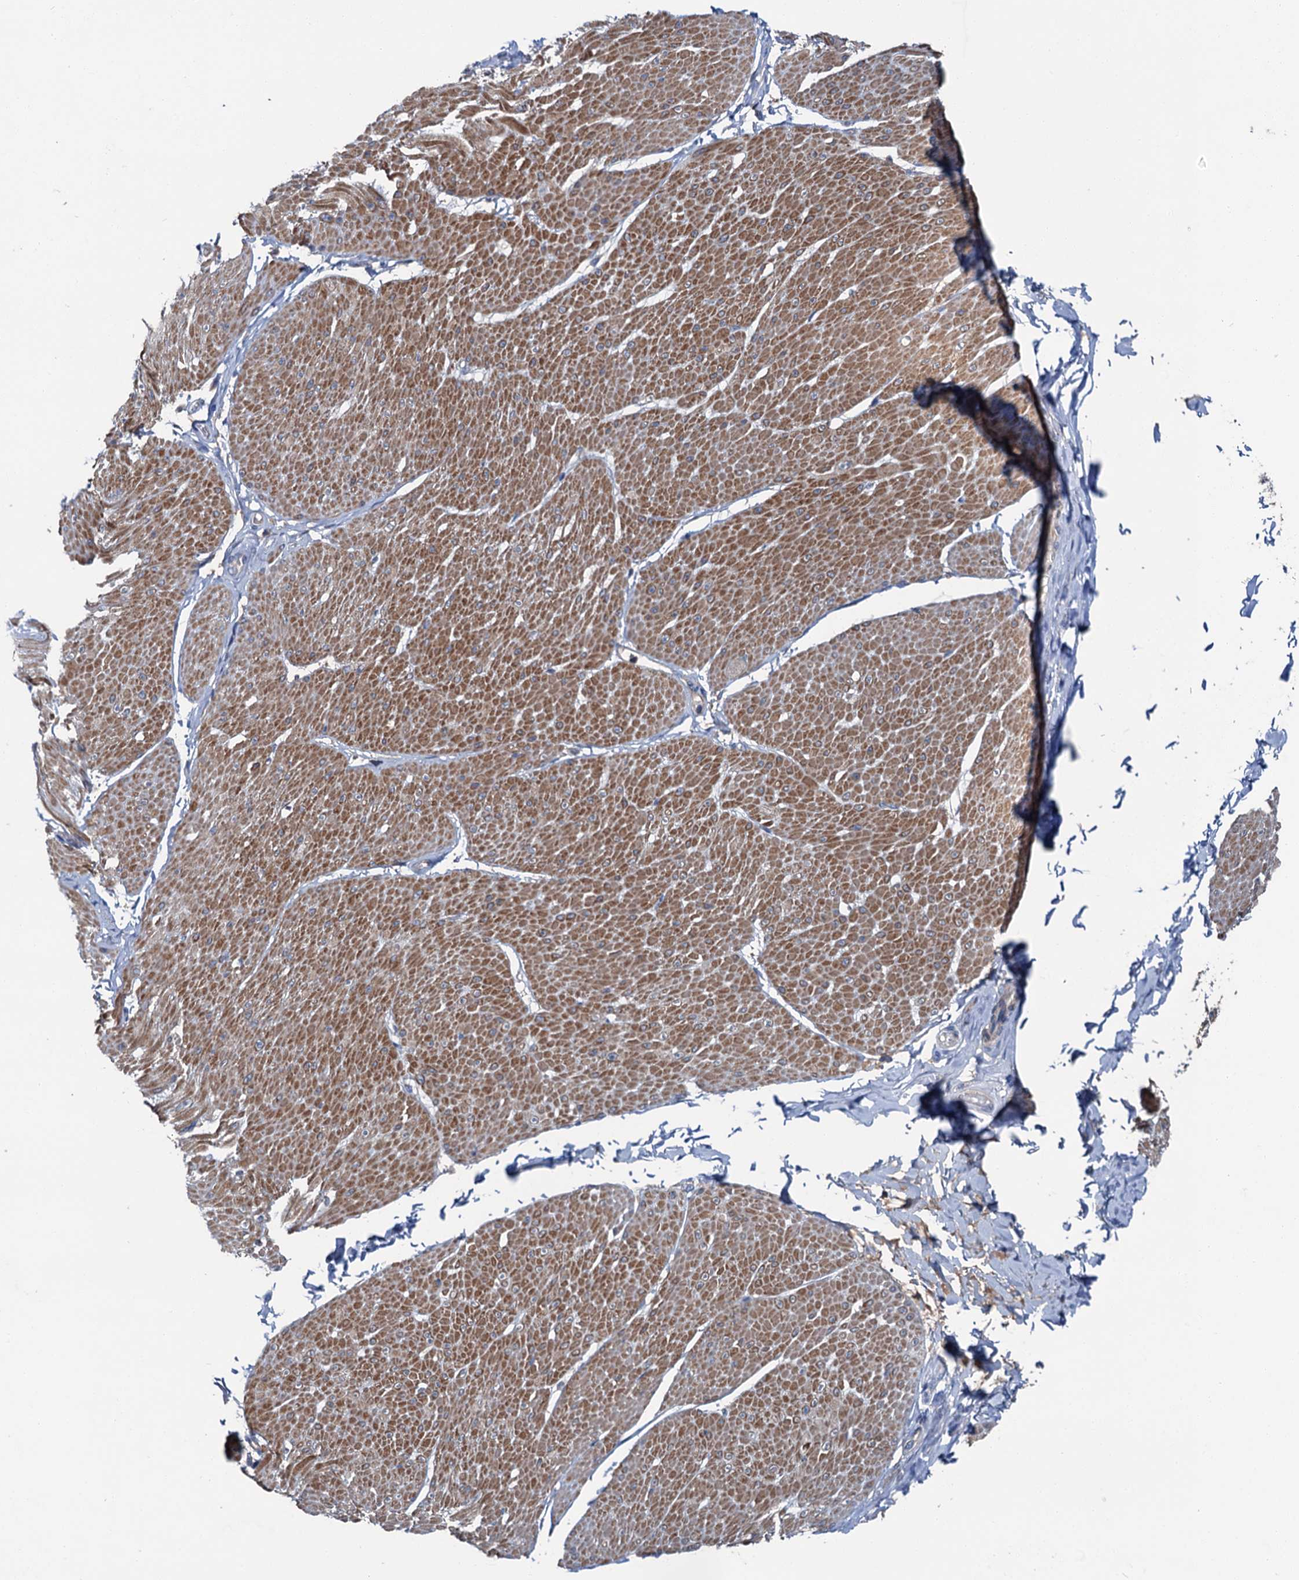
{"staining": {"intensity": "moderate", "quantity": ">75%", "location": "cytoplasmic/membranous"}, "tissue": "smooth muscle", "cell_type": "Smooth muscle cells", "image_type": "normal", "snomed": [{"axis": "morphology", "description": "Urothelial carcinoma, High grade"}, {"axis": "topography", "description": "Urinary bladder"}], "caption": "An immunohistochemistry micrograph of benign tissue is shown. Protein staining in brown highlights moderate cytoplasmic/membranous positivity in smooth muscle within smooth muscle cells. Nuclei are stained in blue.", "gene": "SLC22A25", "patient": {"sex": "male", "age": 46}}